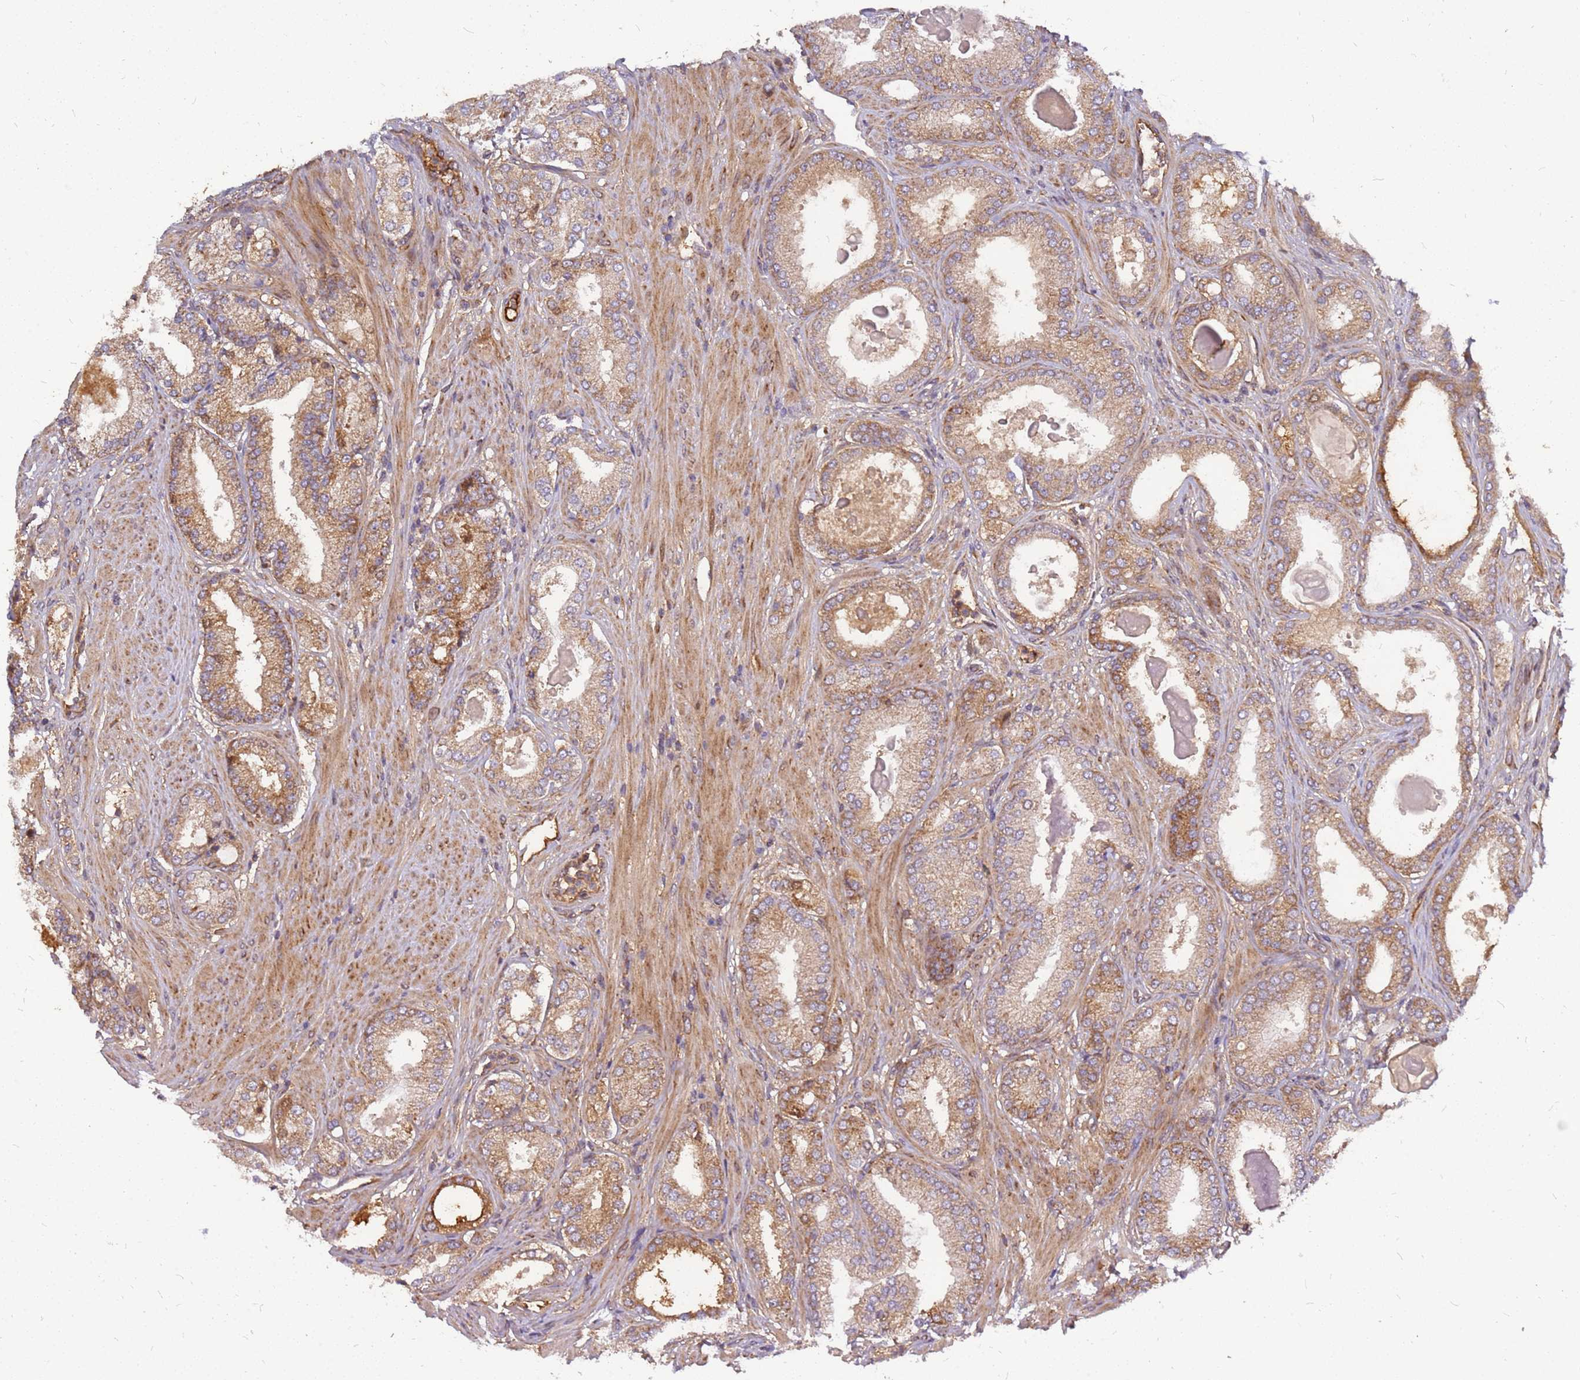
{"staining": {"intensity": "moderate", "quantity": ">75%", "location": "cytoplasmic/membranous"}, "tissue": "prostate cancer", "cell_type": "Tumor cells", "image_type": "cancer", "snomed": [{"axis": "morphology", "description": "Adenocarcinoma, Low grade"}, {"axis": "topography", "description": "Prostate"}], "caption": "Protein staining exhibits moderate cytoplasmic/membranous positivity in about >75% of tumor cells in adenocarcinoma (low-grade) (prostate).", "gene": "CCDC159", "patient": {"sex": "male", "age": 59}}